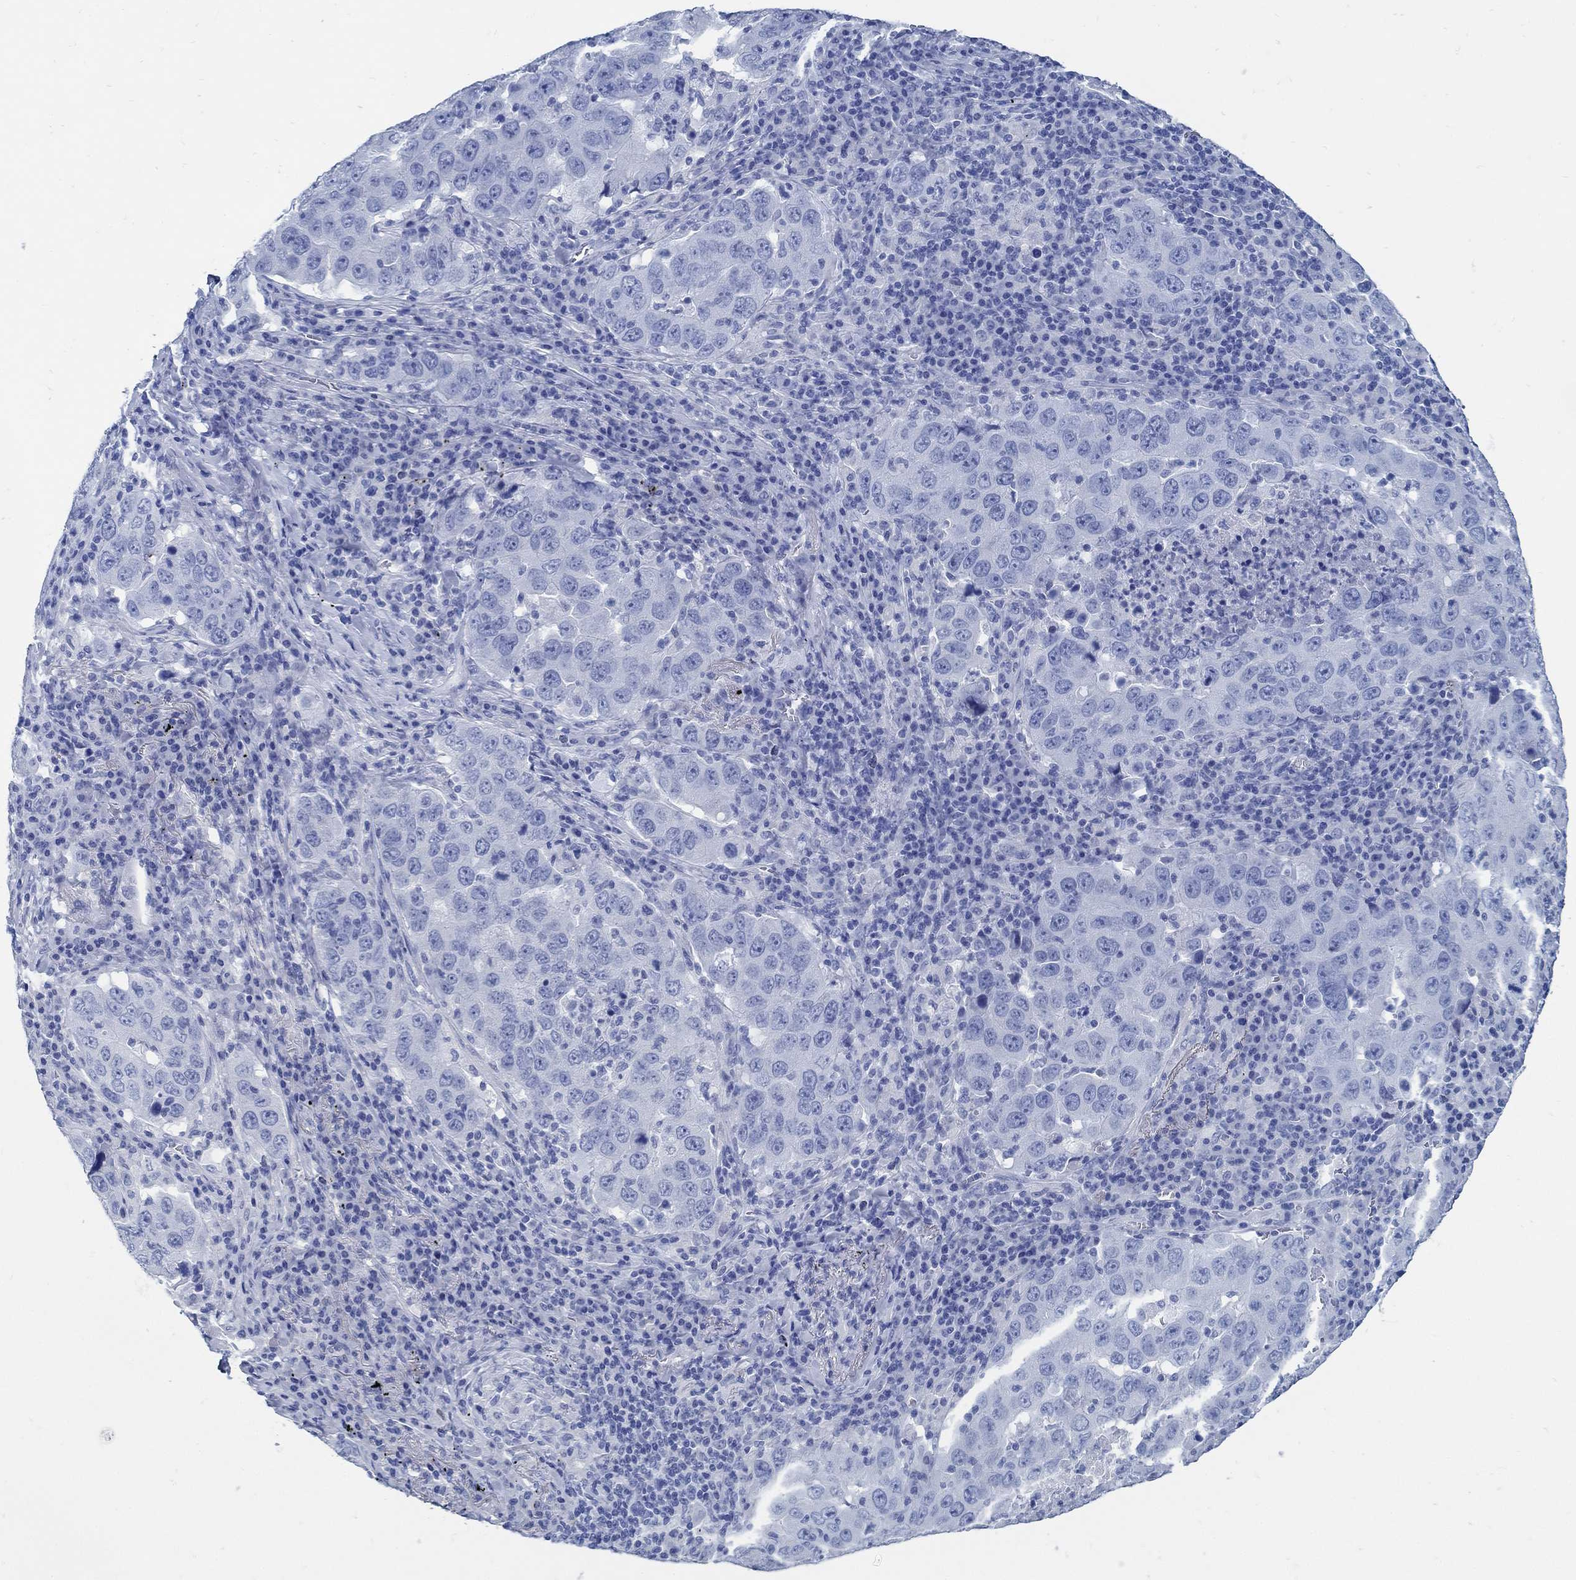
{"staining": {"intensity": "negative", "quantity": "none", "location": "none"}, "tissue": "lung cancer", "cell_type": "Tumor cells", "image_type": "cancer", "snomed": [{"axis": "morphology", "description": "Adenocarcinoma, NOS"}, {"axis": "topography", "description": "Lung"}], "caption": "IHC image of neoplastic tissue: human adenocarcinoma (lung) stained with DAB (3,3'-diaminobenzidine) reveals no significant protein staining in tumor cells.", "gene": "SLC45A1", "patient": {"sex": "male", "age": 73}}